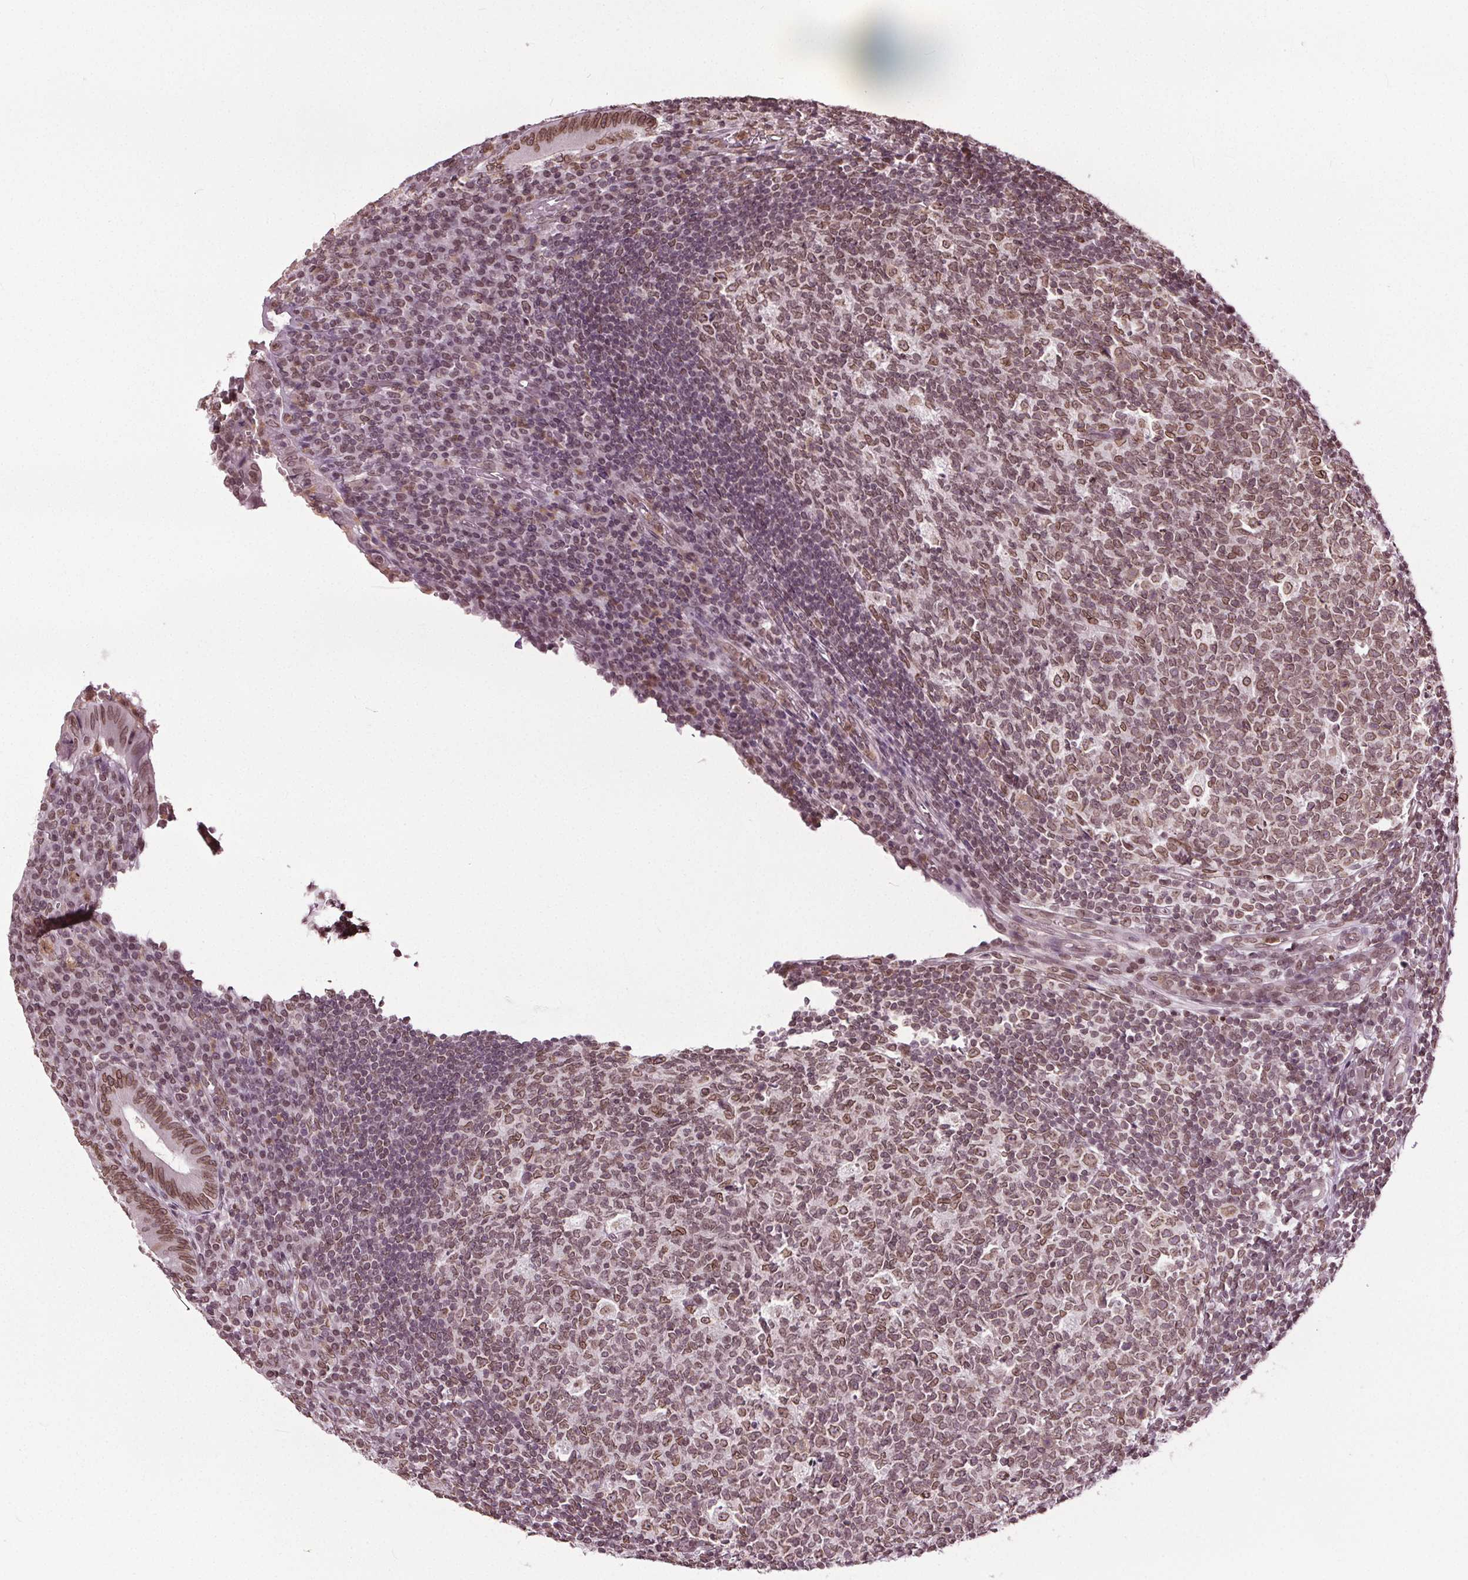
{"staining": {"intensity": "moderate", "quantity": "25%-75%", "location": "cytoplasmic/membranous,nuclear"}, "tissue": "appendix", "cell_type": "Glandular cells", "image_type": "normal", "snomed": [{"axis": "morphology", "description": "Normal tissue, NOS"}, {"axis": "topography", "description": "Appendix"}], "caption": "Moderate cytoplasmic/membranous,nuclear expression is present in approximately 25%-75% of glandular cells in benign appendix. (DAB (3,3'-diaminobenzidine) IHC with brightfield microscopy, high magnification).", "gene": "TTC39C", "patient": {"sex": "male", "age": 18}}